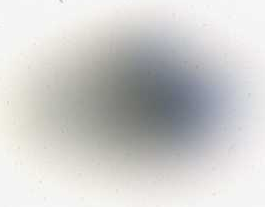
{"staining": {"intensity": "moderate", "quantity": ">75%", "location": "cytoplasmic/membranous"}, "tissue": "parathyroid gland", "cell_type": "Glandular cells", "image_type": "normal", "snomed": [{"axis": "morphology", "description": "Normal tissue, NOS"}, {"axis": "topography", "description": "Parathyroid gland"}], "caption": "Parathyroid gland stained with a protein marker exhibits moderate staining in glandular cells.", "gene": "FAM153A", "patient": {"sex": "female", "age": 71}}